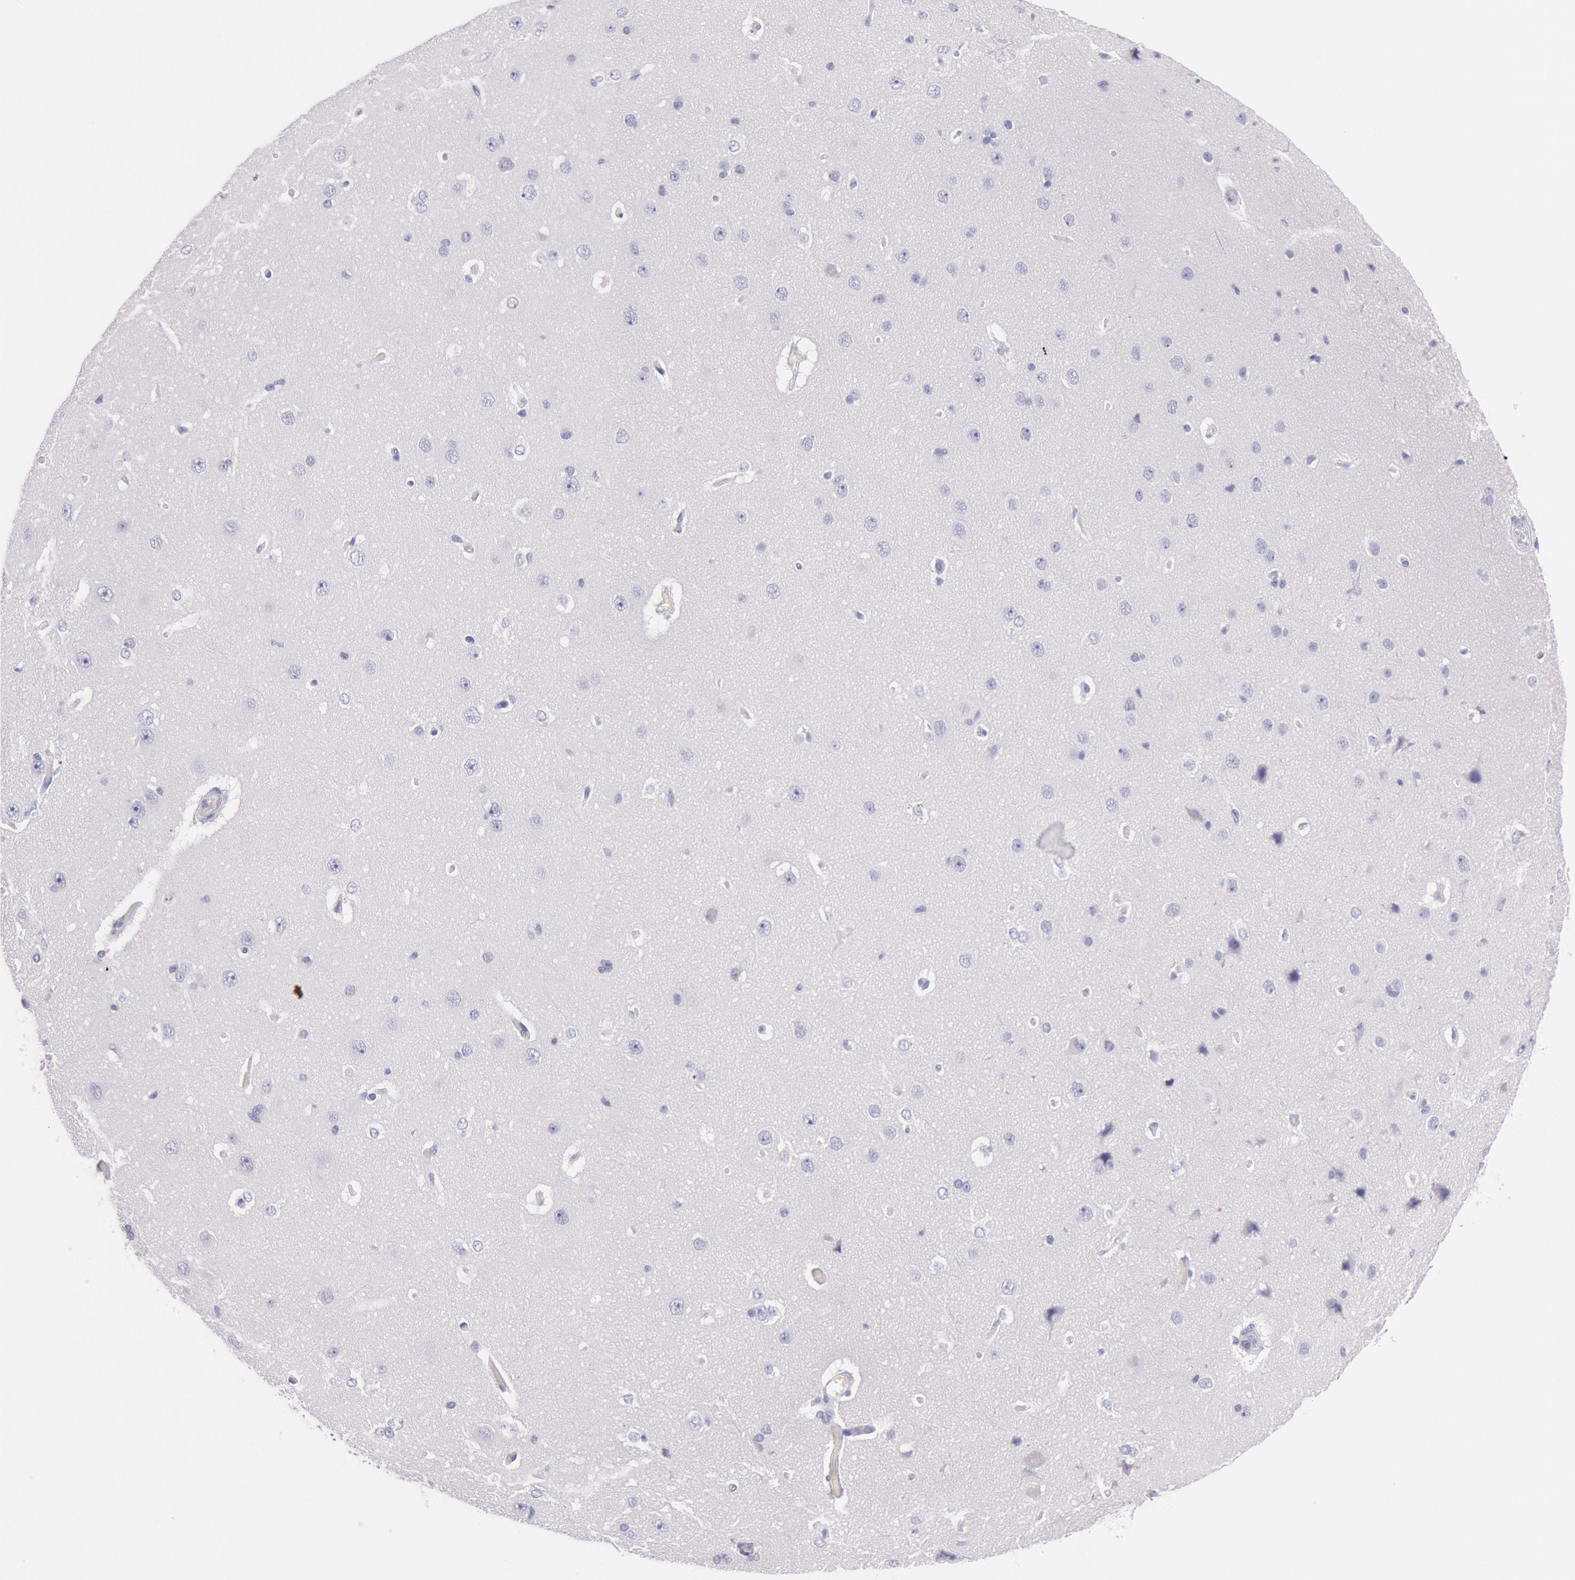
{"staining": {"intensity": "negative", "quantity": "none", "location": "none"}, "tissue": "cerebral cortex", "cell_type": "Endothelial cells", "image_type": "normal", "snomed": [{"axis": "morphology", "description": "Normal tissue, NOS"}, {"axis": "topography", "description": "Cerebral cortex"}], "caption": "Endothelial cells are negative for protein expression in unremarkable human cerebral cortex. Nuclei are stained in blue.", "gene": "EGFR", "patient": {"sex": "female", "age": 45}}